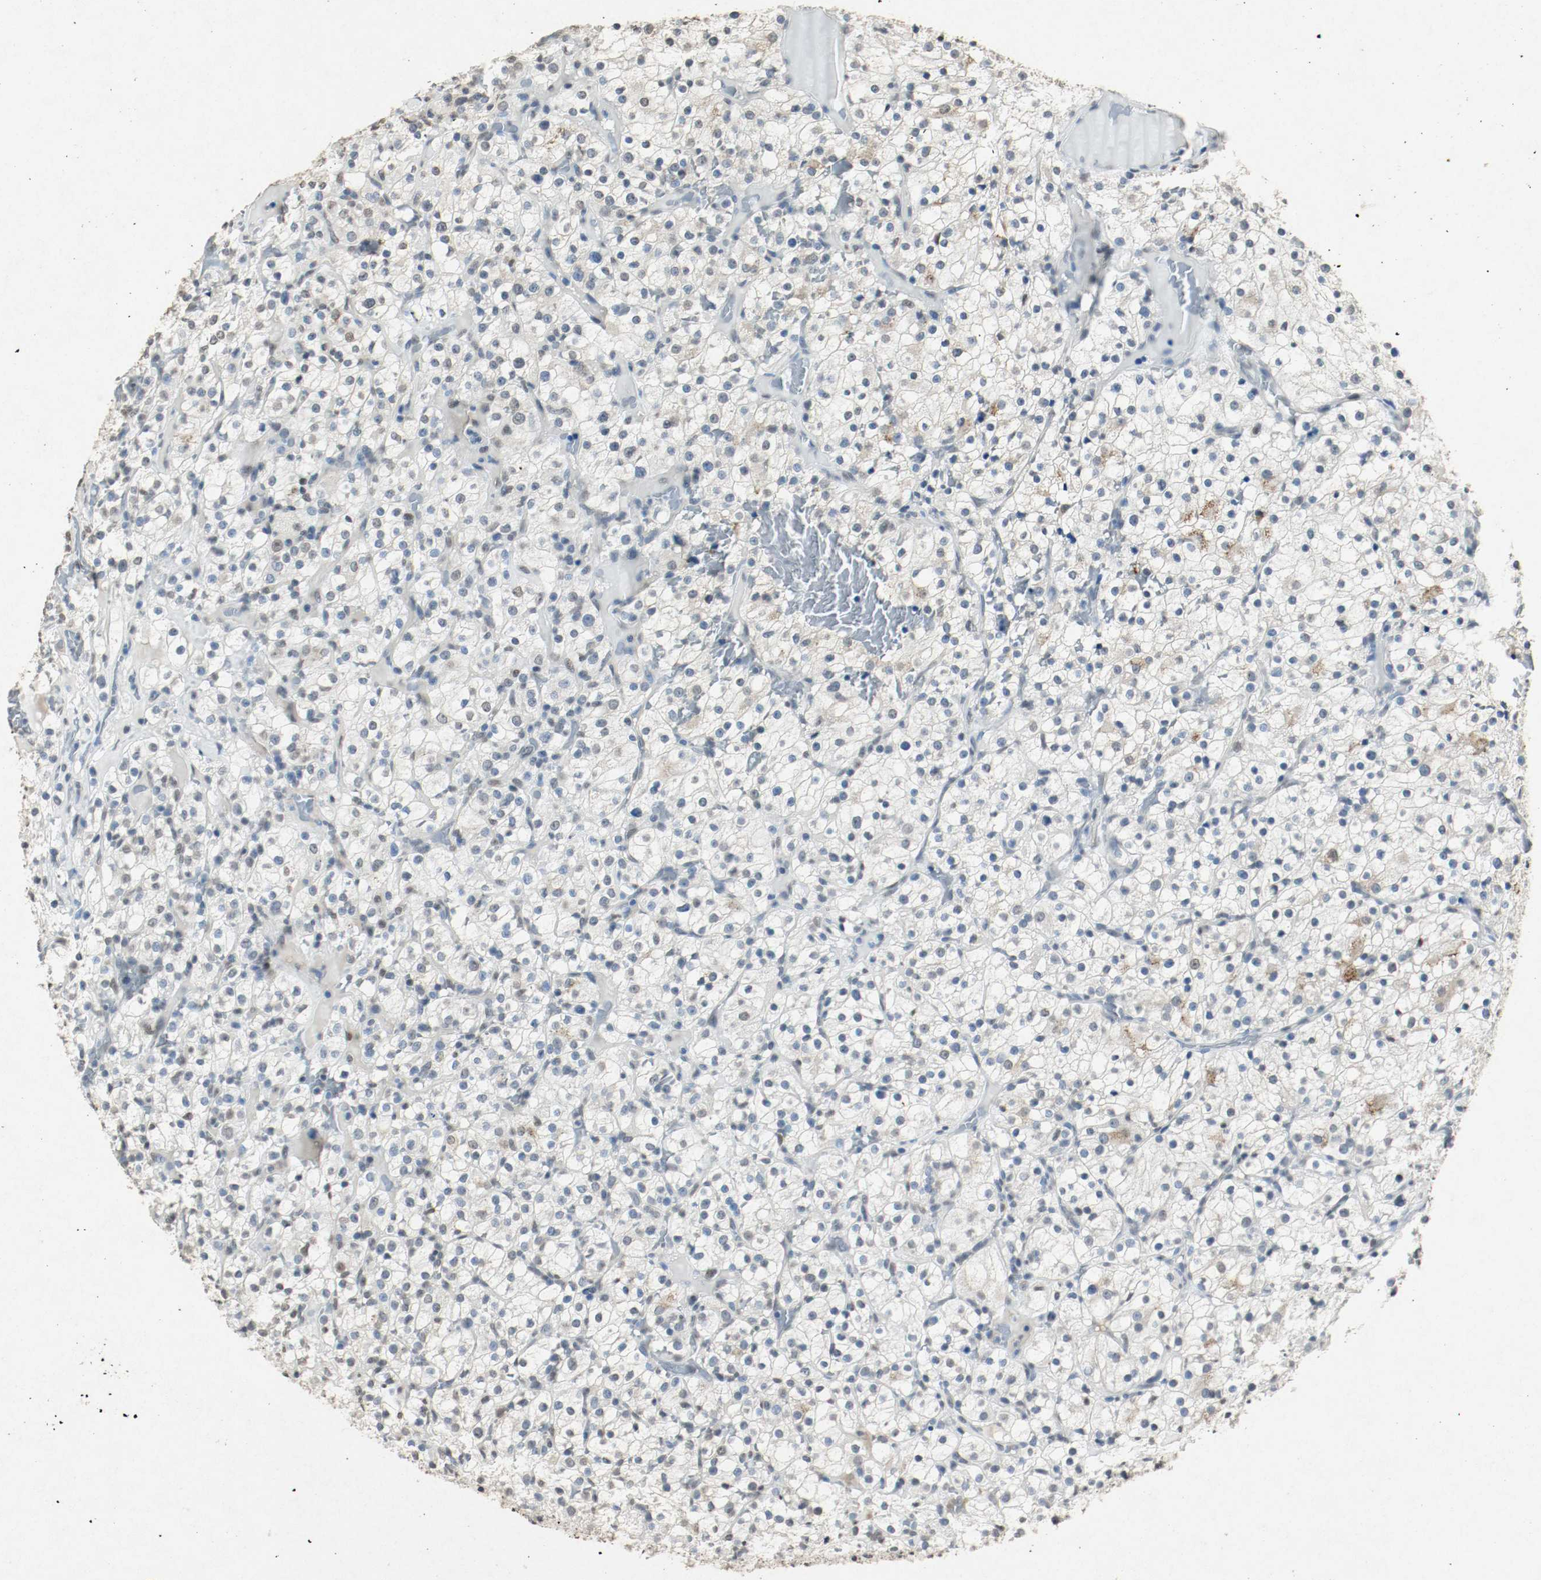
{"staining": {"intensity": "weak", "quantity": "<25%", "location": "cytoplasmic/membranous"}, "tissue": "renal cancer", "cell_type": "Tumor cells", "image_type": "cancer", "snomed": [{"axis": "morphology", "description": "Normal tissue, NOS"}, {"axis": "morphology", "description": "Adenocarcinoma, NOS"}, {"axis": "topography", "description": "Kidney"}], "caption": "High magnification brightfield microscopy of adenocarcinoma (renal) stained with DAB (brown) and counterstained with hematoxylin (blue): tumor cells show no significant positivity. The staining was performed using DAB to visualize the protein expression in brown, while the nuclei were stained in blue with hematoxylin (Magnification: 20x).", "gene": "DNMT1", "patient": {"sex": "female", "age": 72}}